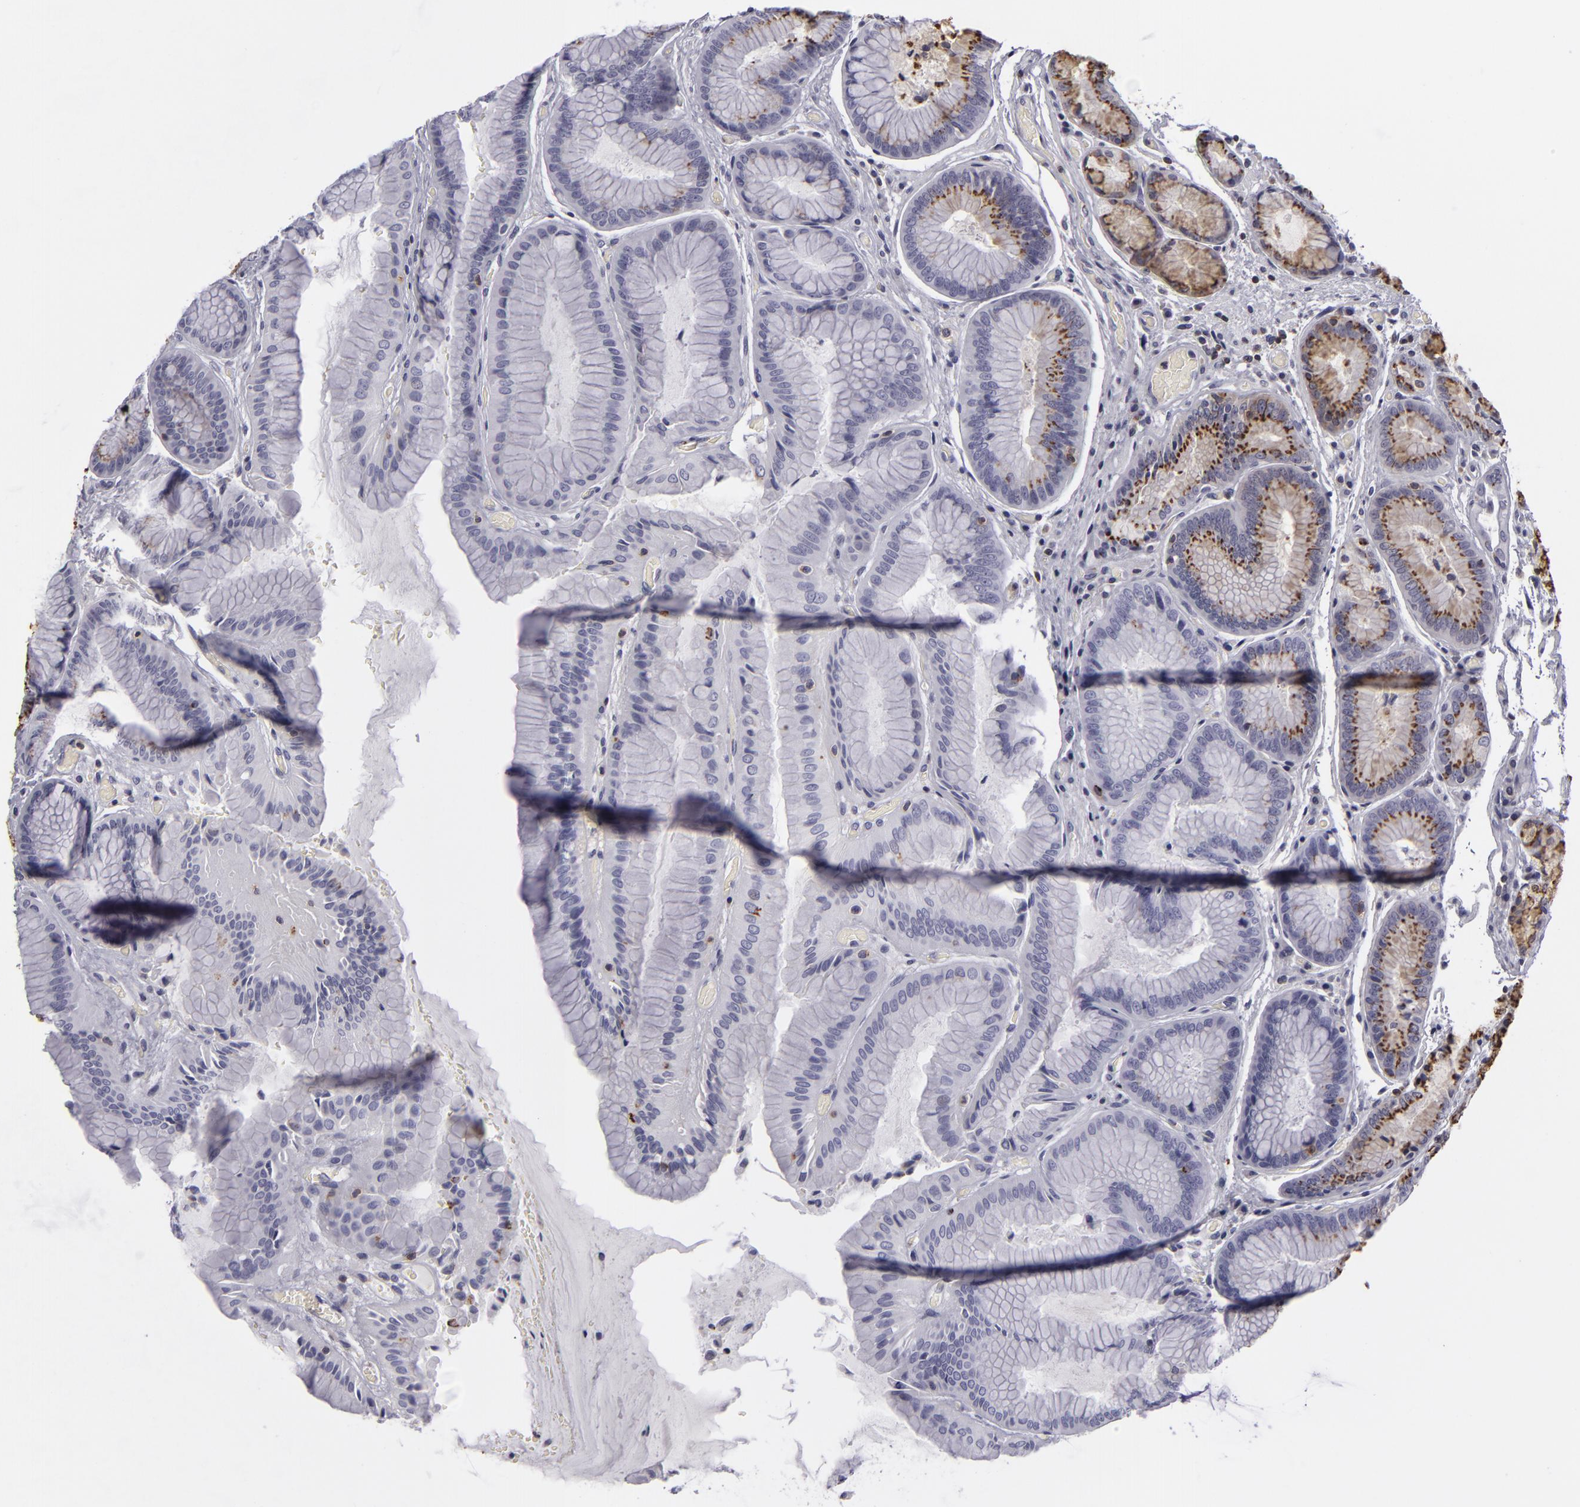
{"staining": {"intensity": "moderate", "quantity": "25%-75%", "location": "cytoplasmic/membranous"}, "tissue": "stomach", "cell_type": "Glandular cells", "image_type": "normal", "snomed": [{"axis": "morphology", "description": "Normal tissue, NOS"}, {"axis": "topography", "description": "Esophagus"}, {"axis": "topography", "description": "Stomach, upper"}], "caption": "Moderate cytoplasmic/membranous positivity for a protein is seen in approximately 25%-75% of glandular cells of normal stomach using immunohistochemistry (IHC).", "gene": "KCNAB2", "patient": {"sex": "male", "age": 47}}